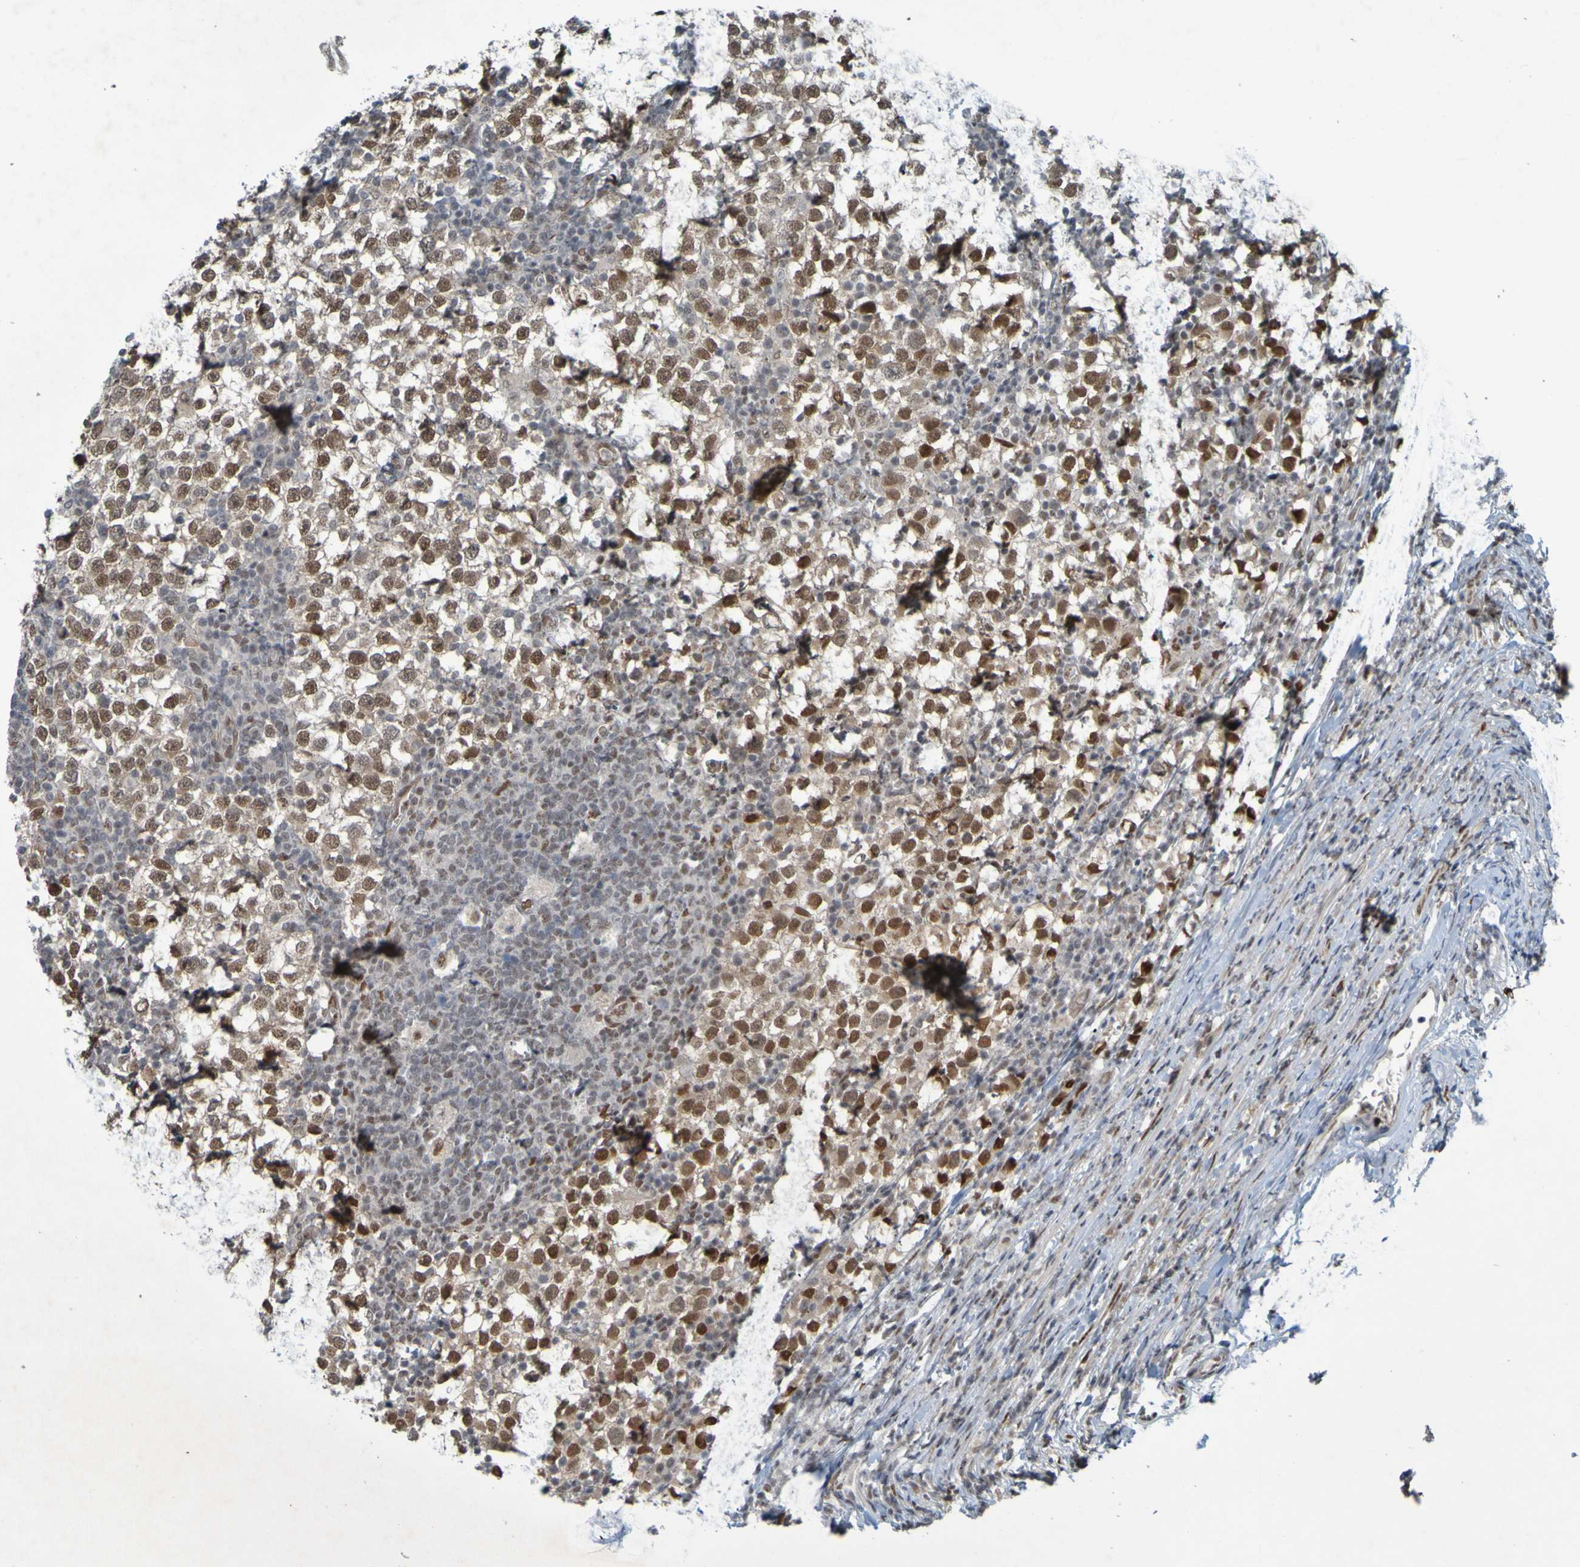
{"staining": {"intensity": "moderate", "quantity": ">75%", "location": "nuclear"}, "tissue": "testis cancer", "cell_type": "Tumor cells", "image_type": "cancer", "snomed": [{"axis": "morphology", "description": "Seminoma, NOS"}, {"axis": "topography", "description": "Testis"}], "caption": "Protein staining of testis seminoma tissue shows moderate nuclear positivity in about >75% of tumor cells.", "gene": "MCPH1", "patient": {"sex": "male", "age": 65}}